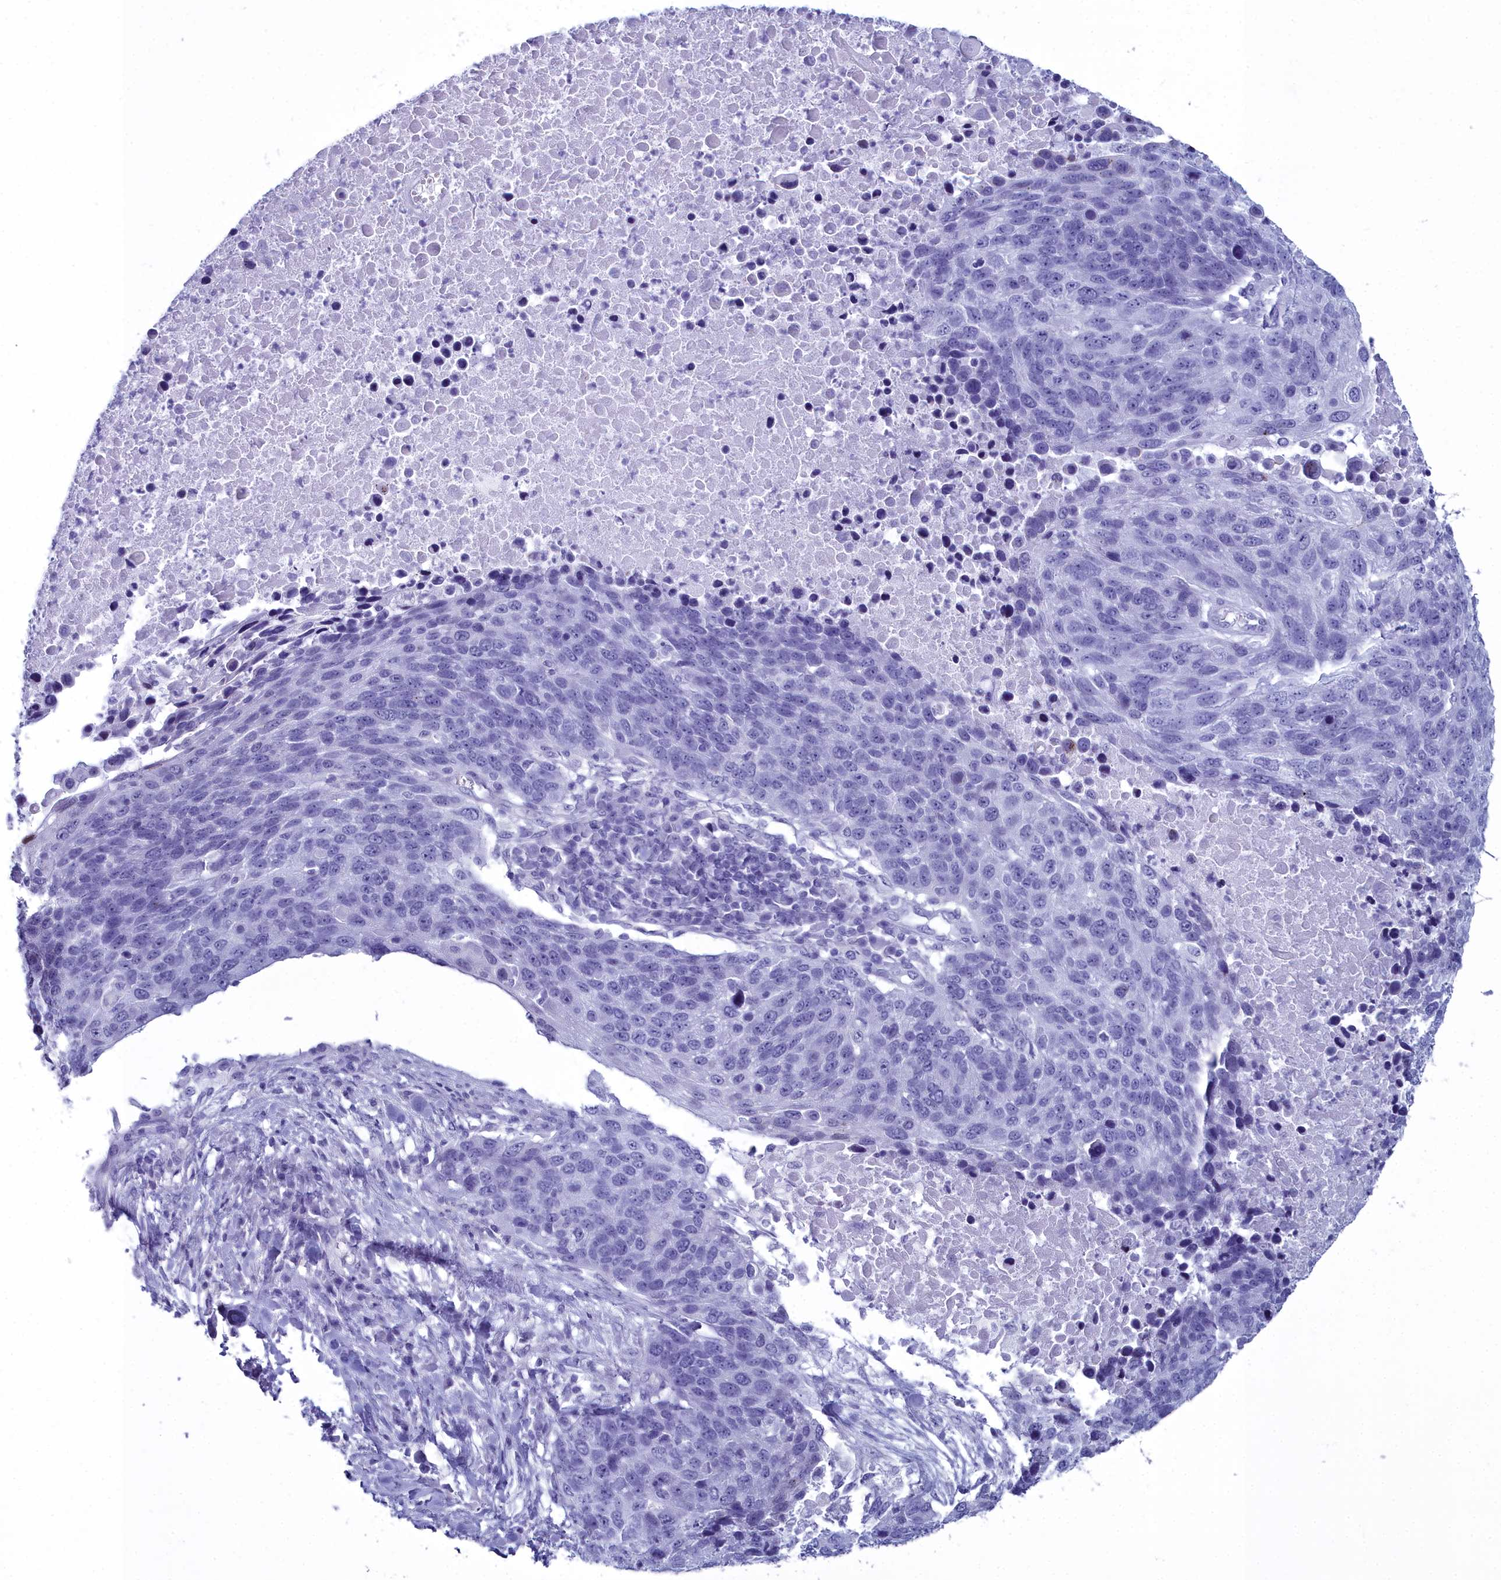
{"staining": {"intensity": "negative", "quantity": "none", "location": "none"}, "tissue": "lung cancer", "cell_type": "Tumor cells", "image_type": "cancer", "snomed": [{"axis": "morphology", "description": "Normal tissue, NOS"}, {"axis": "morphology", "description": "Squamous cell carcinoma, NOS"}, {"axis": "topography", "description": "Lymph node"}, {"axis": "topography", "description": "Lung"}], "caption": "A micrograph of human lung squamous cell carcinoma is negative for staining in tumor cells.", "gene": "MAP6", "patient": {"sex": "male", "age": 66}}